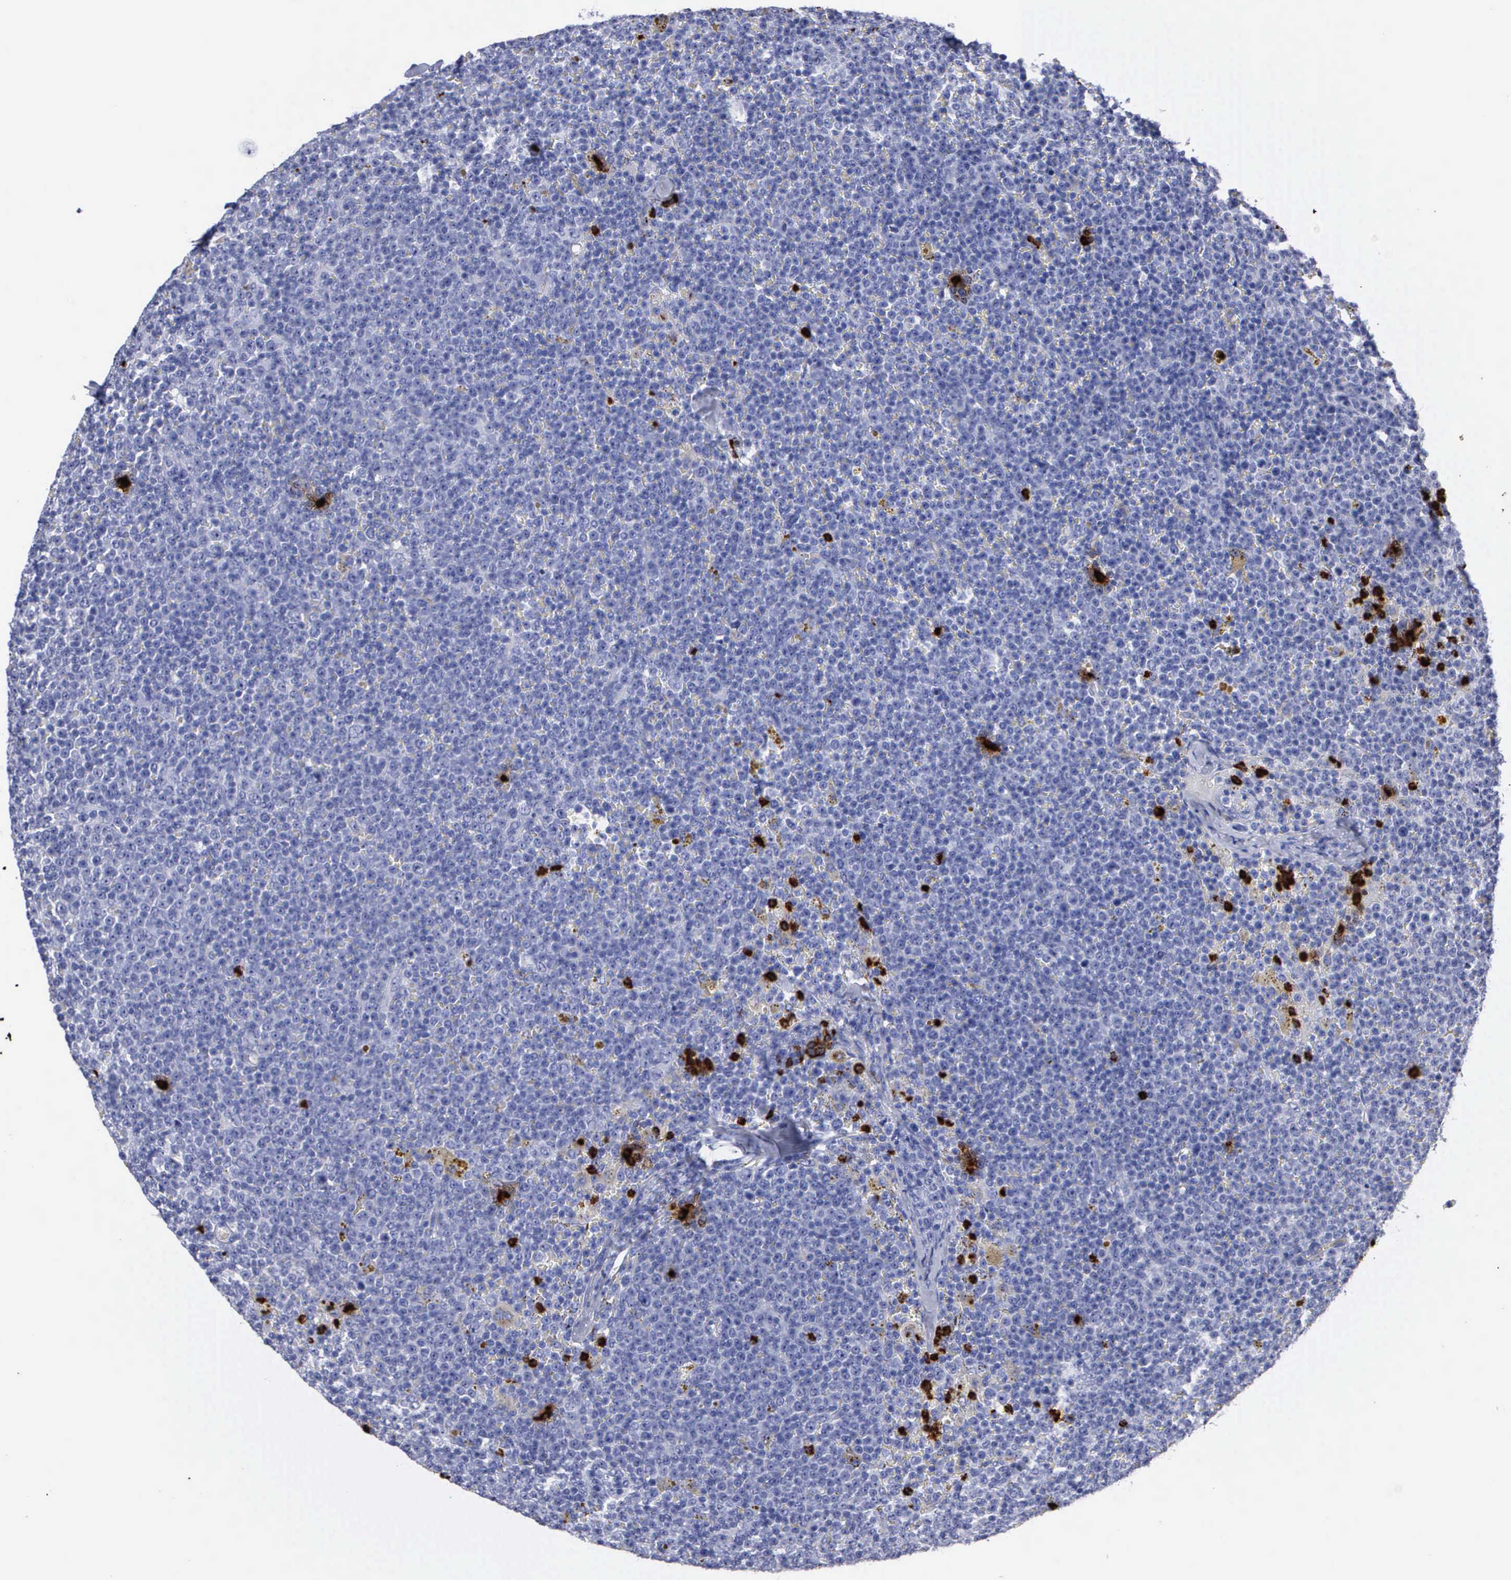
{"staining": {"intensity": "negative", "quantity": "none", "location": "none"}, "tissue": "lymphoma", "cell_type": "Tumor cells", "image_type": "cancer", "snomed": [{"axis": "morphology", "description": "Malignant lymphoma, non-Hodgkin's type, Low grade"}, {"axis": "topography", "description": "Lymph node"}], "caption": "This image is of low-grade malignant lymphoma, non-Hodgkin's type stained with immunohistochemistry (IHC) to label a protein in brown with the nuclei are counter-stained blue. There is no positivity in tumor cells. The staining is performed using DAB brown chromogen with nuclei counter-stained in using hematoxylin.", "gene": "CTSG", "patient": {"sex": "male", "age": 50}}